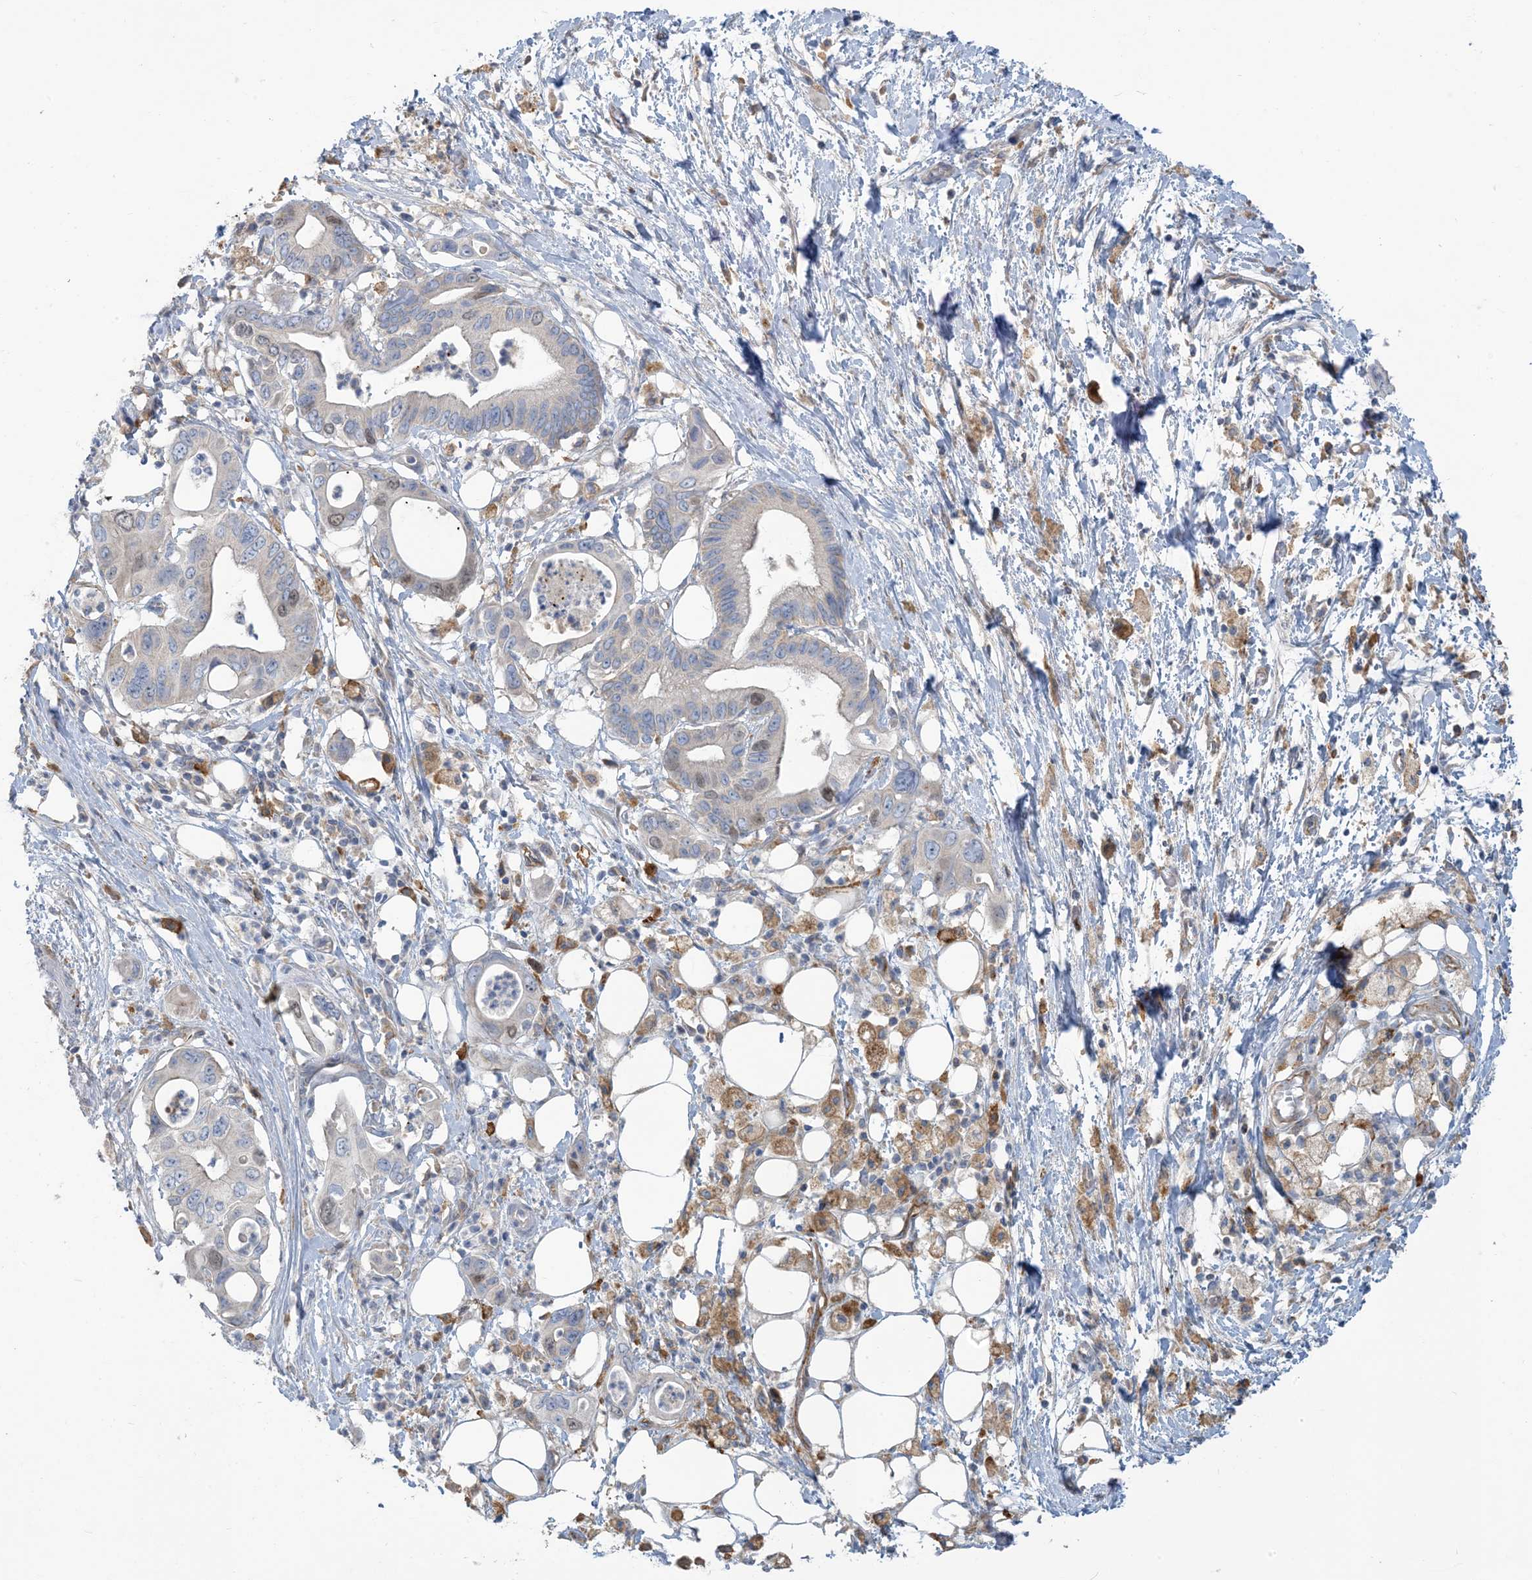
{"staining": {"intensity": "weak", "quantity": "<25%", "location": "nuclear"}, "tissue": "pancreatic cancer", "cell_type": "Tumor cells", "image_type": "cancer", "snomed": [{"axis": "morphology", "description": "Adenocarcinoma, NOS"}, {"axis": "topography", "description": "Pancreas"}], "caption": "The immunohistochemistry (IHC) micrograph has no significant expression in tumor cells of pancreatic cancer tissue.", "gene": "PEAR1", "patient": {"sex": "male", "age": 66}}